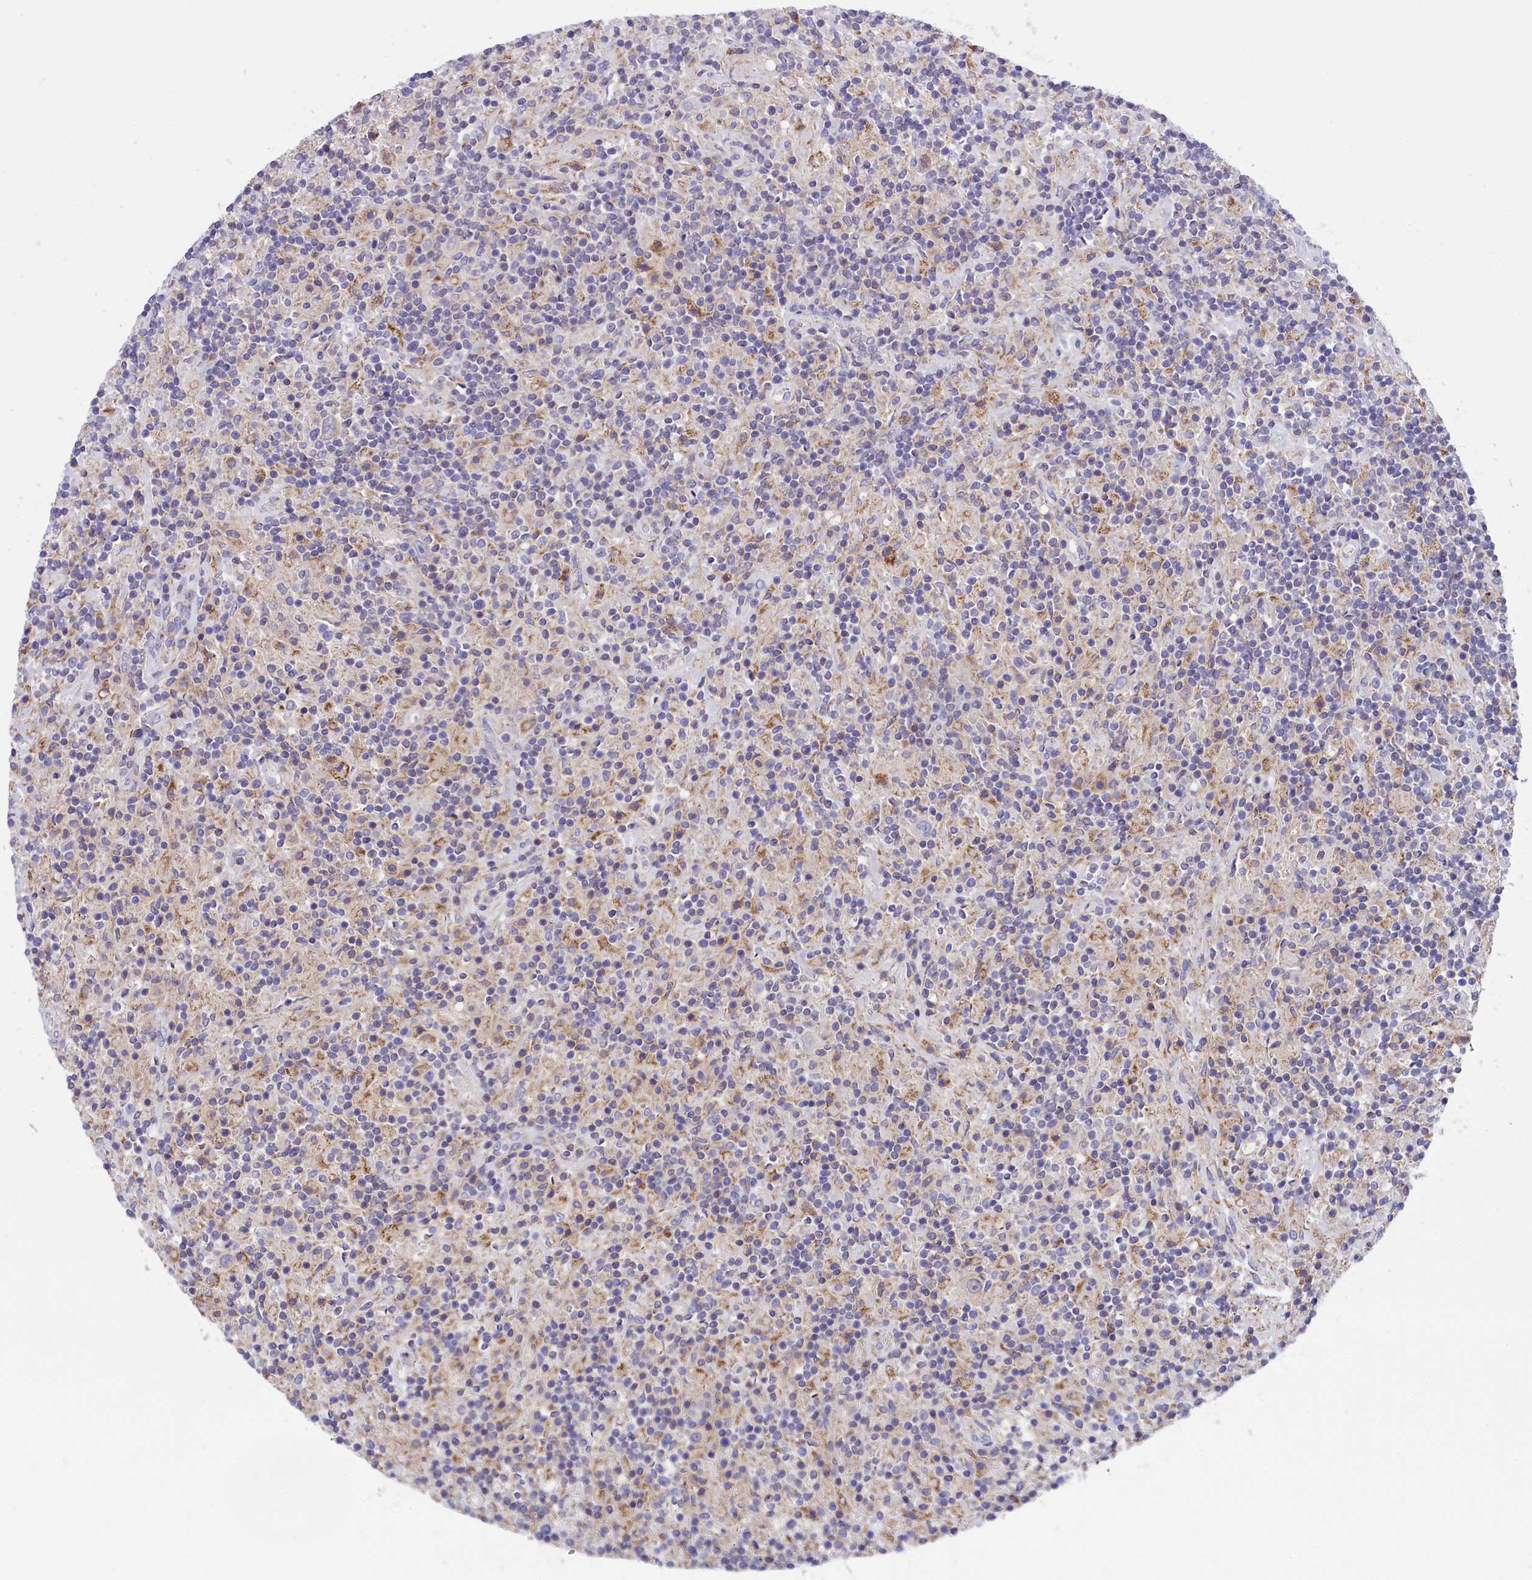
{"staining": {"intensity": "negative", "quantity": "none", "location": "none"}, "tissue": "lymphoma", "cell_type": "Tumor cells", "image_type": "cancer", "snomed": [{"axis": "morphology", "description": "Hodgkin's disease, NOS"}, {"axis": "topography", "description": "Lymph node"}], "caption": "Human lymphoma stained for a protein using IHC displays no staining in tumor cells.", "gene": "CORO7-PAM16", "patient": {"sex": "male", "age": 70}}